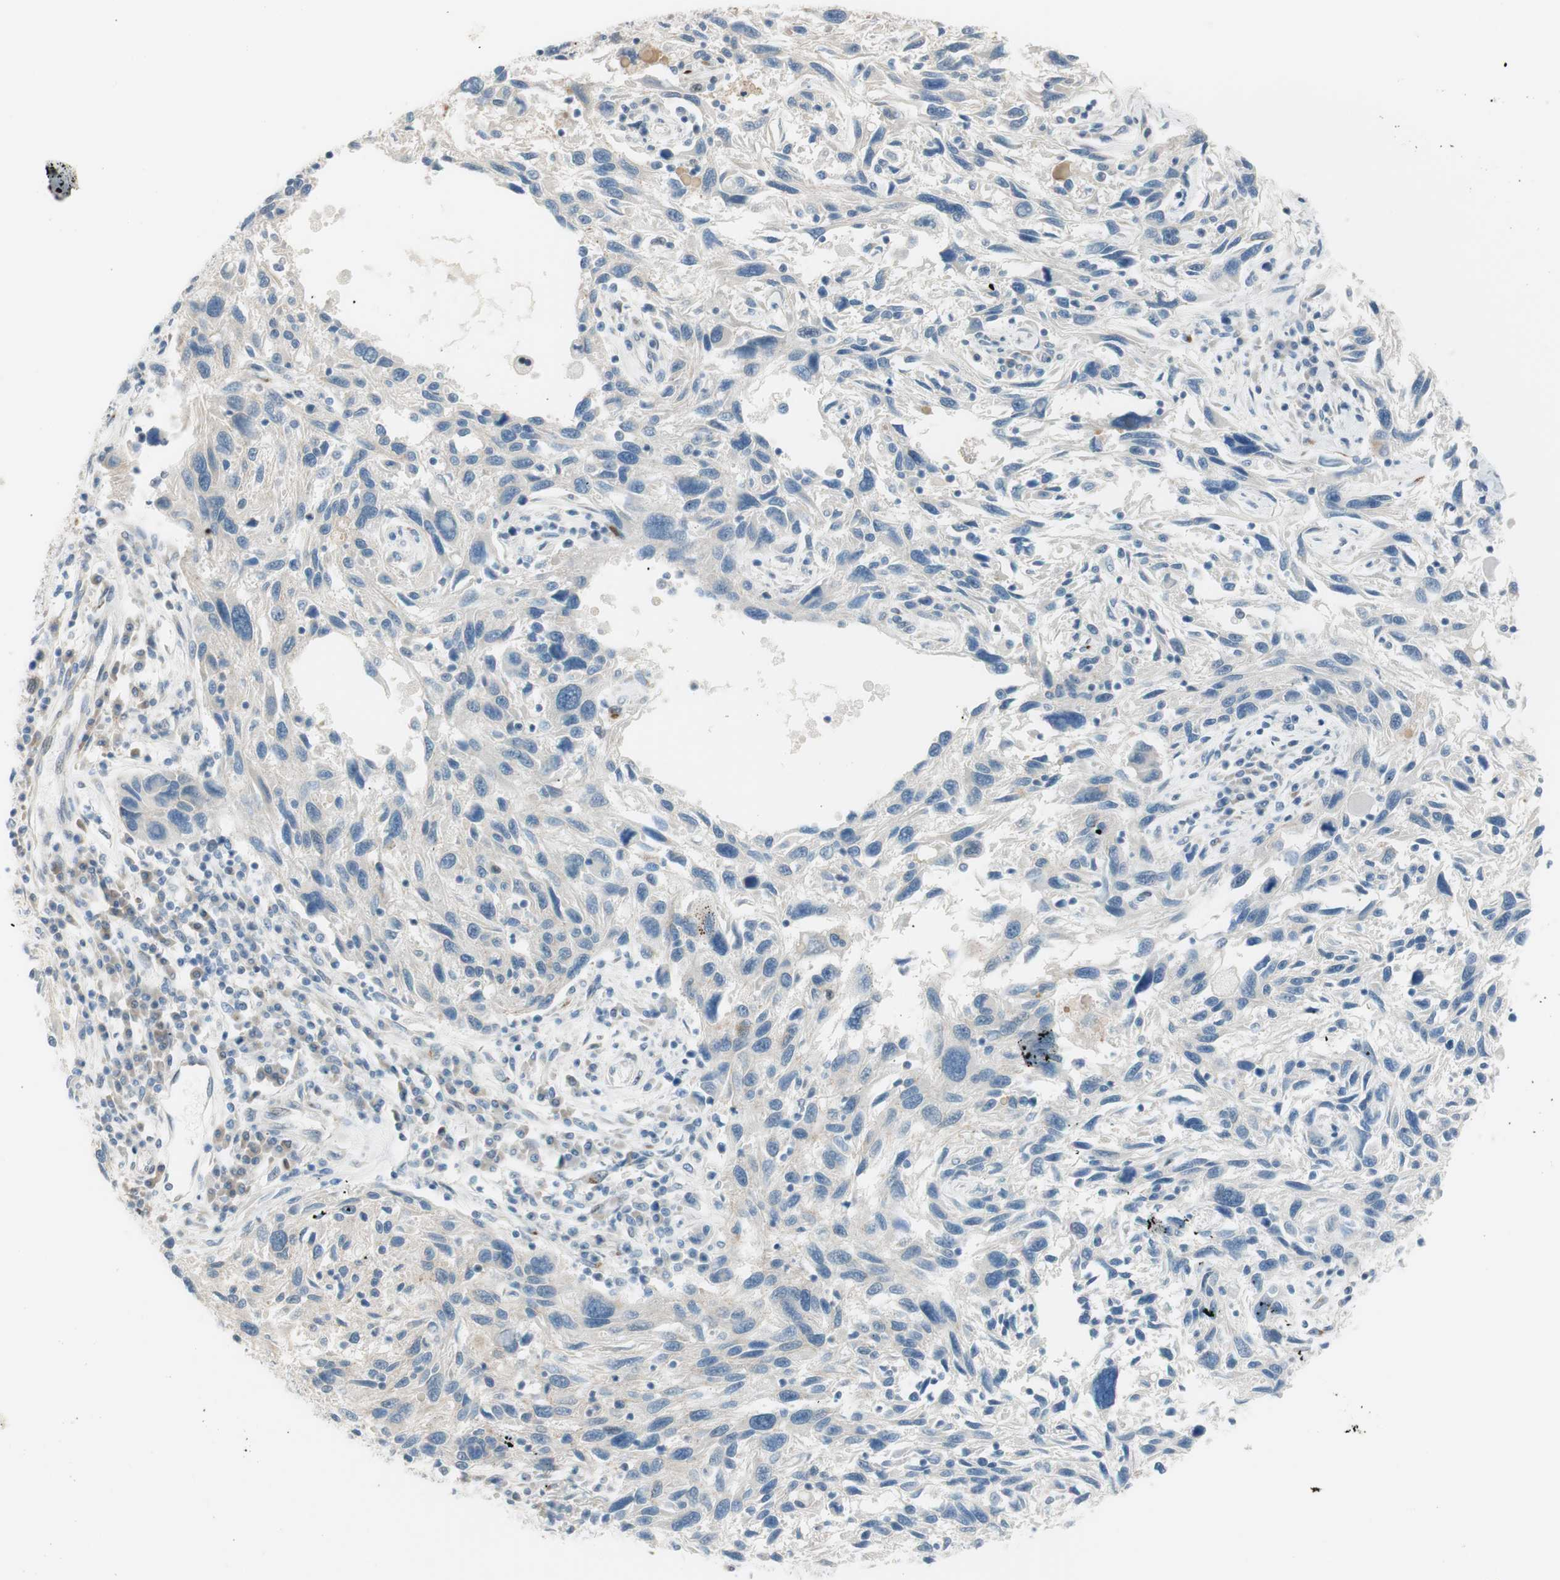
{"staining": {"intensity": "negative", "quantity": "none", "location": "none"}, "tissue": "melanoma", "cell_type": "Tumor cells", "image_type": "cancer", "snomed": [{"axis": "morphology", "description": "Malignant melanoma, NOS"}, {"axis": "topography", "description": "Skin"}], "caption": "Image shows no significant protein positivity in tumor cells of malignant melanoma.", "gene": "B4GALNT1", "patient": {"sex": "male", "age": 53}}